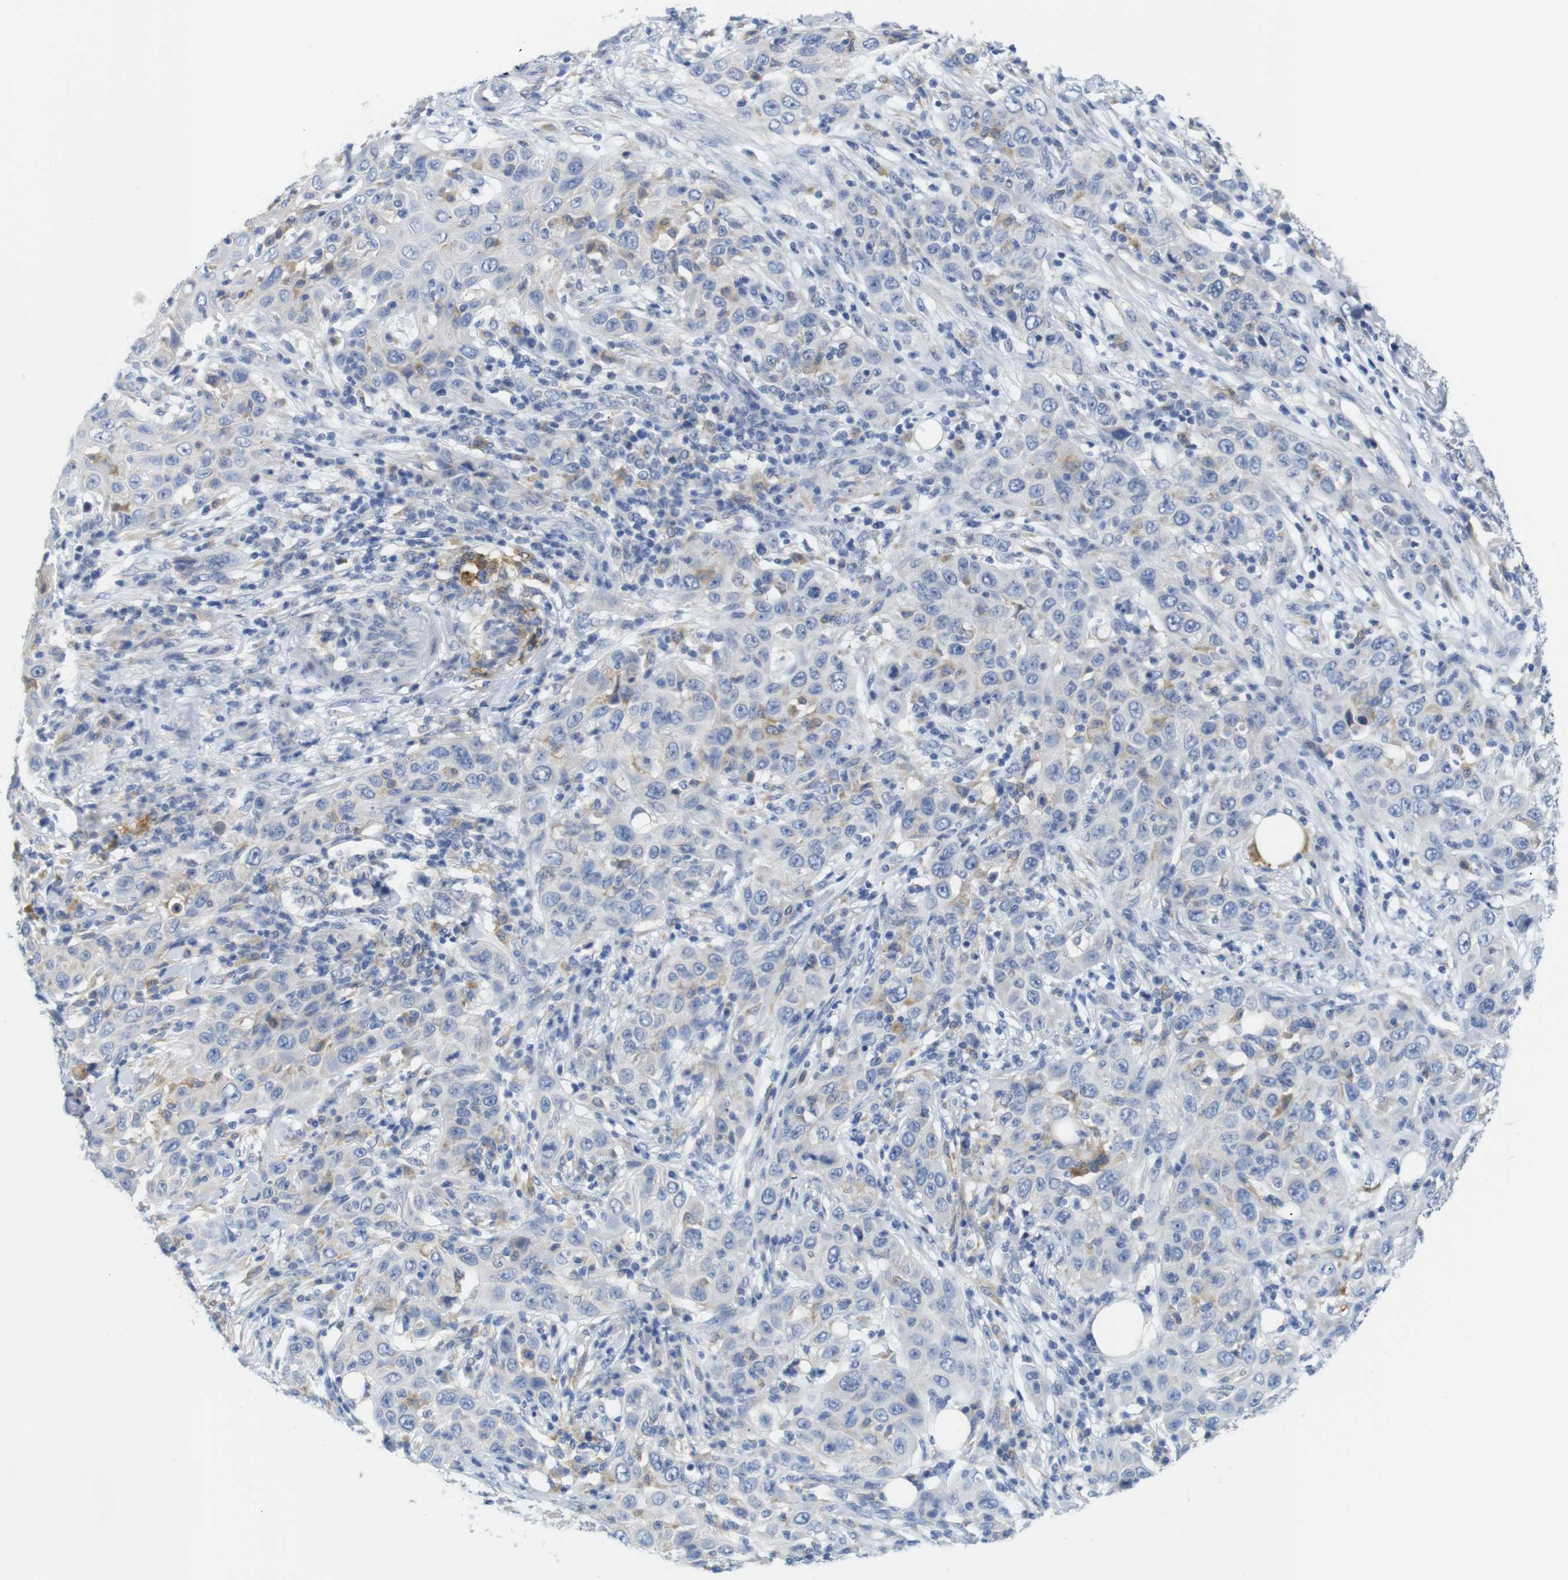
{"staining": {"intensity": "negative", "quantity": "none", "location": "none"}, "tissue": "skin cancer", "cell_type": "Tumor cells", "image_type": "cancer", "snomed": [{"axis": "morphology", "description": "Squamous cell carcinoma, NOS"}, {"axis": "topography", "description": "Skin"}], "caption": "A histopathology image of skin cancer stained for a protein reveals no brown staining in tumor cells.", "gene": "NEBL", "patient": {"sex": "female", "age": 88}}